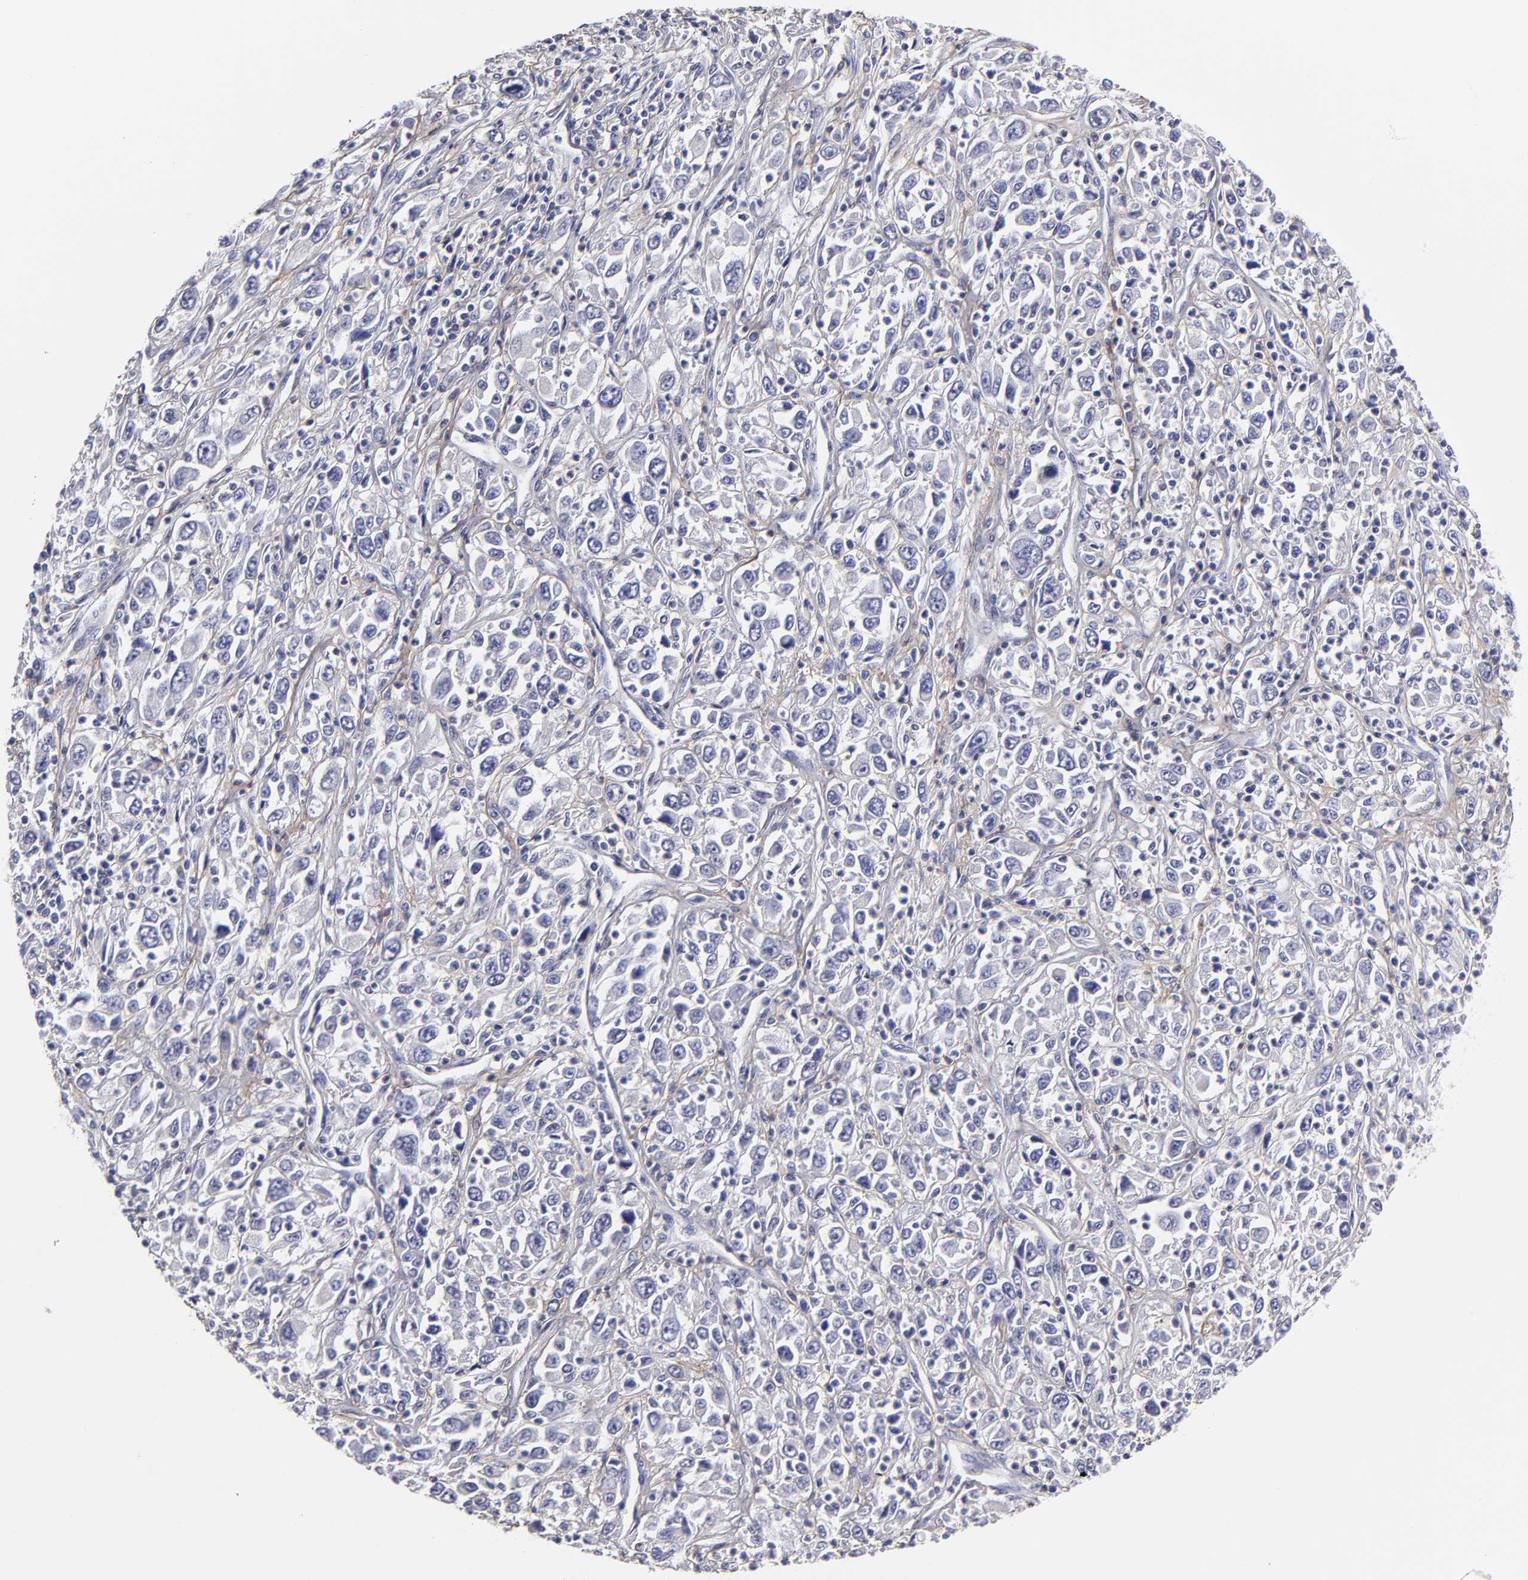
{"staining": {"intensity": "negative", "quantity": "none", "location": "none"}, "tissue": "melanoma", "cell_type": "Tumor cells", "image_type": "cancer", "snomed": [{"axis": "morphology", "description": "Malignant melanoma, Metastatic site"}, {"axis": "topography", "description": "Skin"}], "caption": "The immunohistochemistry (IHC) histopathology image has no significant positivity in tumor cells of malignant melanoma (metastatic site) tissue.", "gene": "BTG2", "patient": {"sex": "female", "age": 56}}